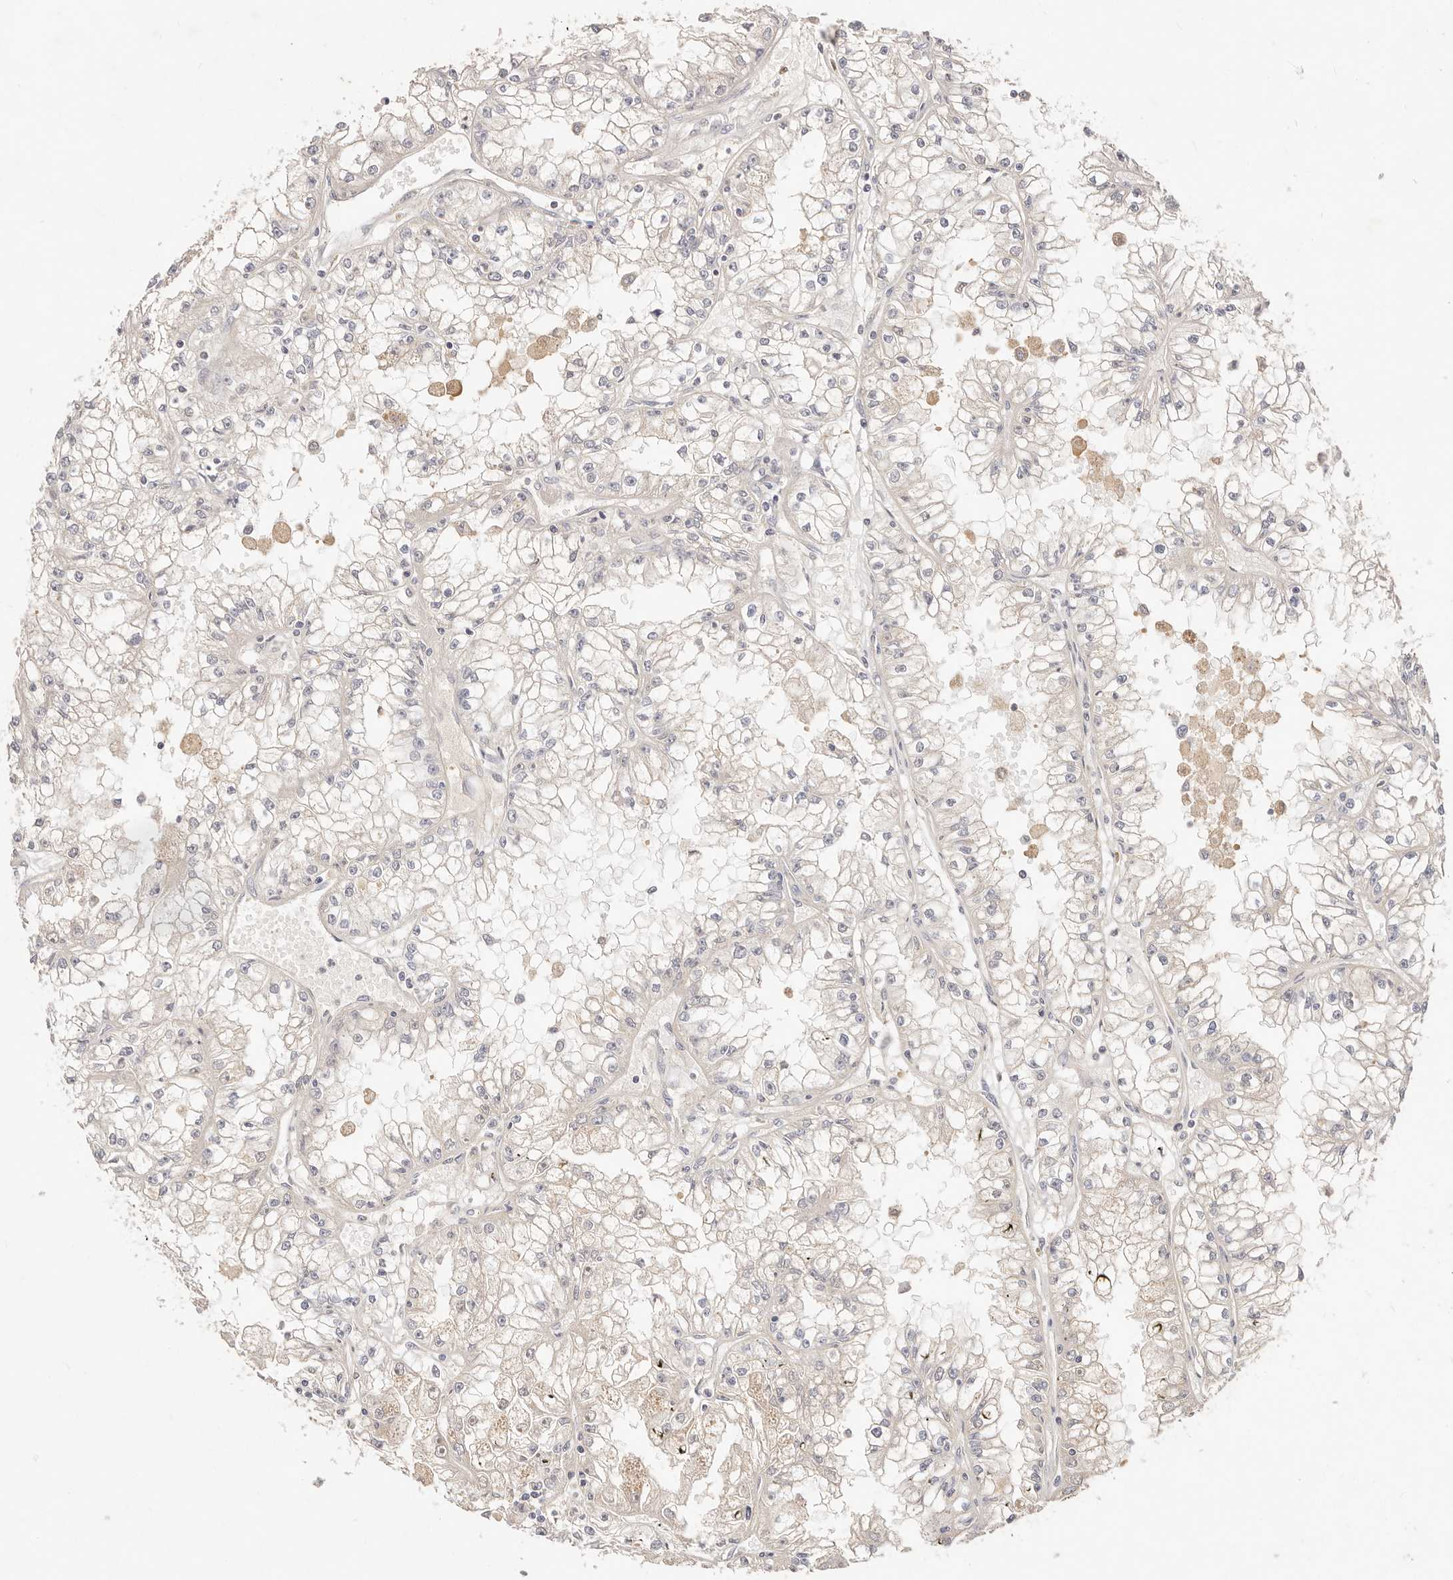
{"staining": {"intensity": "negative", "quantity": "none", "location": "none"}, "tissue": "renal cancer", "cell_type": "Tumor cells", "image_type": "cancer", "snomed": [{"axis": "morphology", "description": "Adenocarcinoma, NOS"}, {"axis": "topography", "description": "Kidney"}], "caption": "Immunohistochemical staining of human renal cancer exhibits no significant staining in tumor cells.", "gene": "CXADR", "patient": {"sex": "male", "age": 56}}